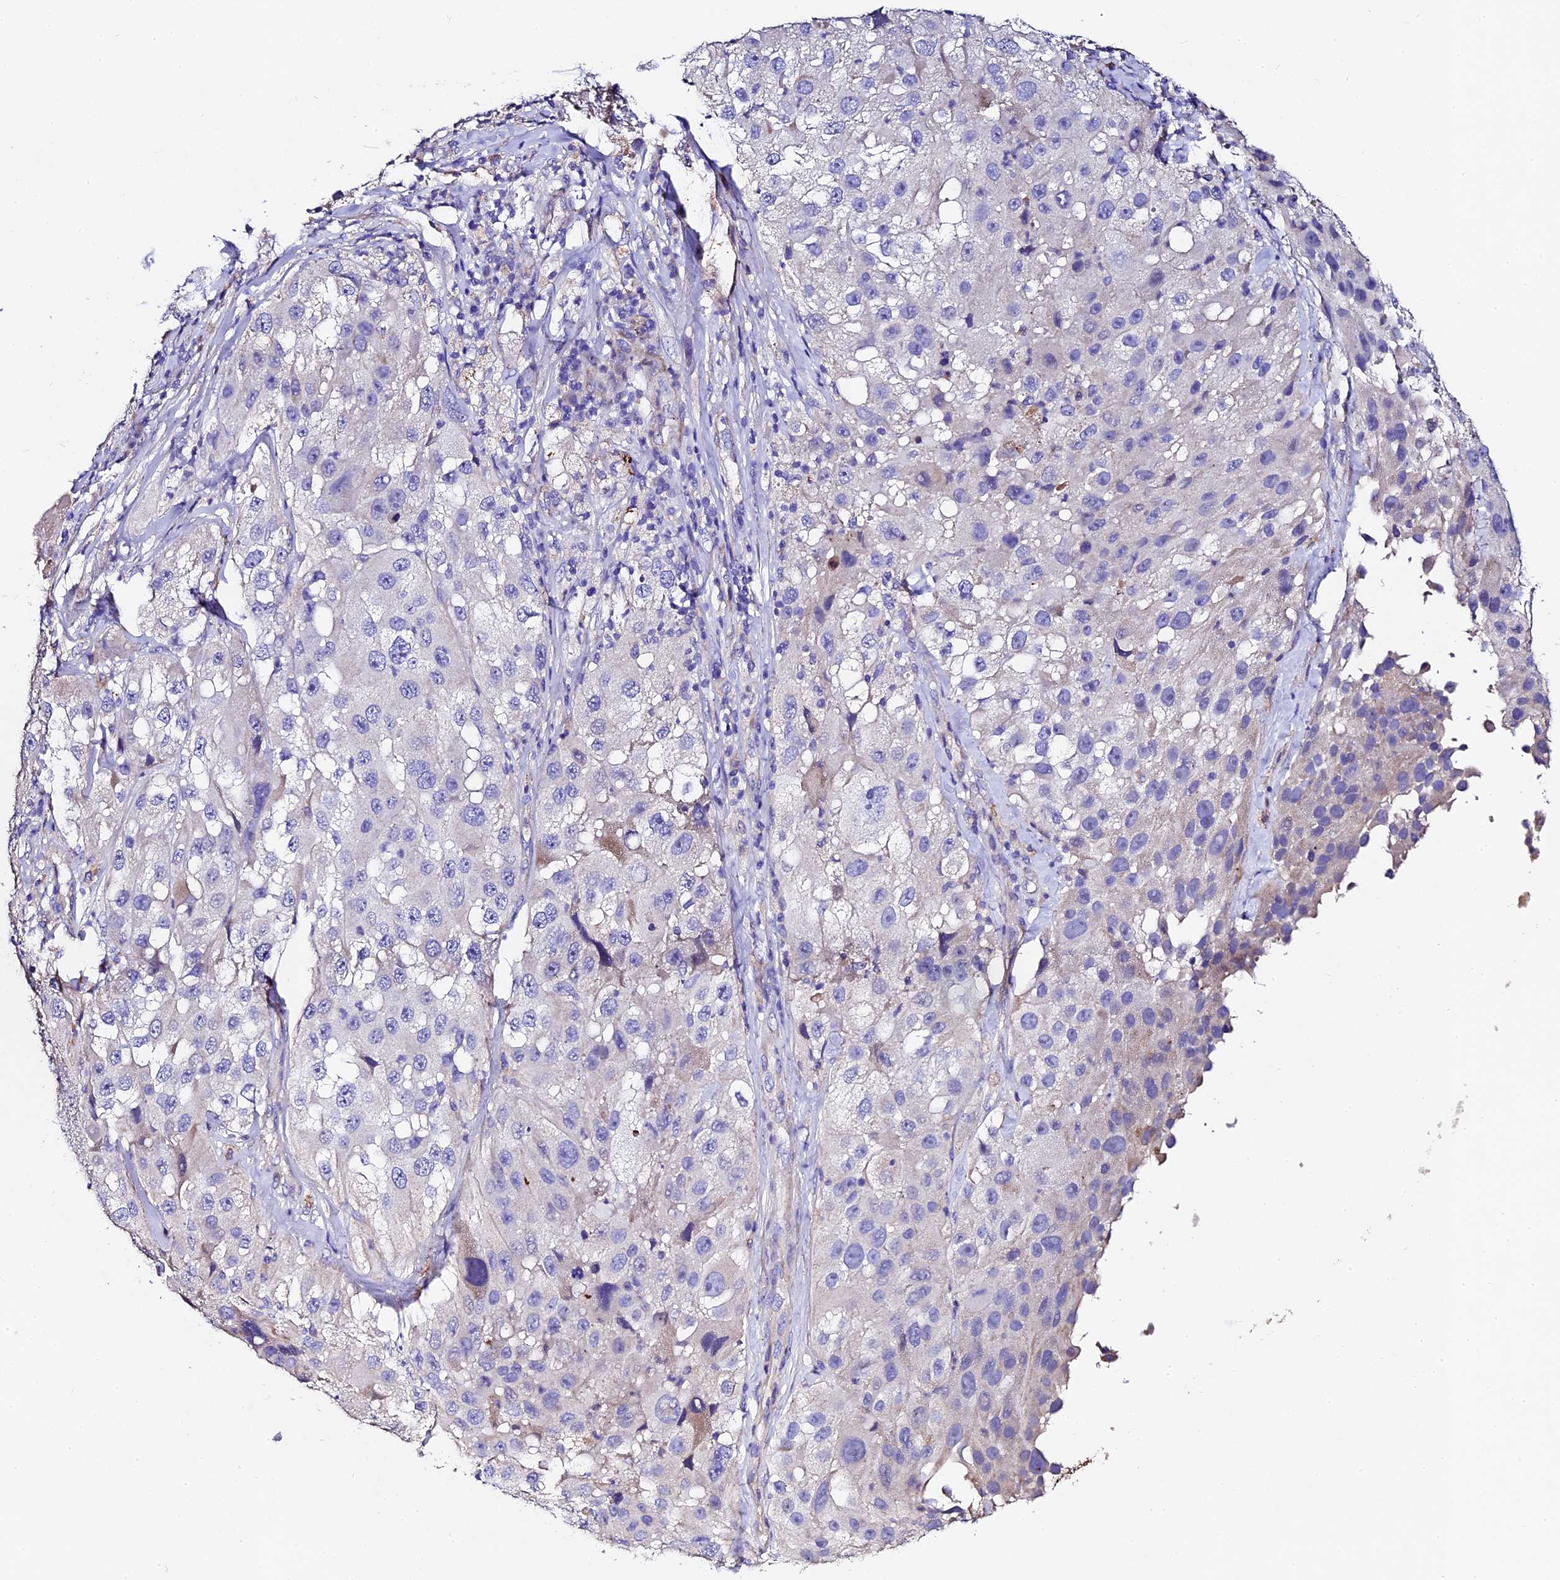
{"staining": {"intensity": "negative", "quantity": "none", "location": "none"}, "tissue": "melanoma", "cell_type": "Tumor cells", "image_type": "cancer", "snomed": [{"axis": "morphology", "description": "Malignant melanoma, Metastatic site"}, {"axis": "topography", "description": "Lymph node"}], "caption": "DAB (3,3'-diaminobenzidine) immunohistochemical staining of malignant melanoma (metastatic site) shows no significant staining in tumor cells.", "gene": "FREM3", "patient": {"sex": "male", "age": 62}}